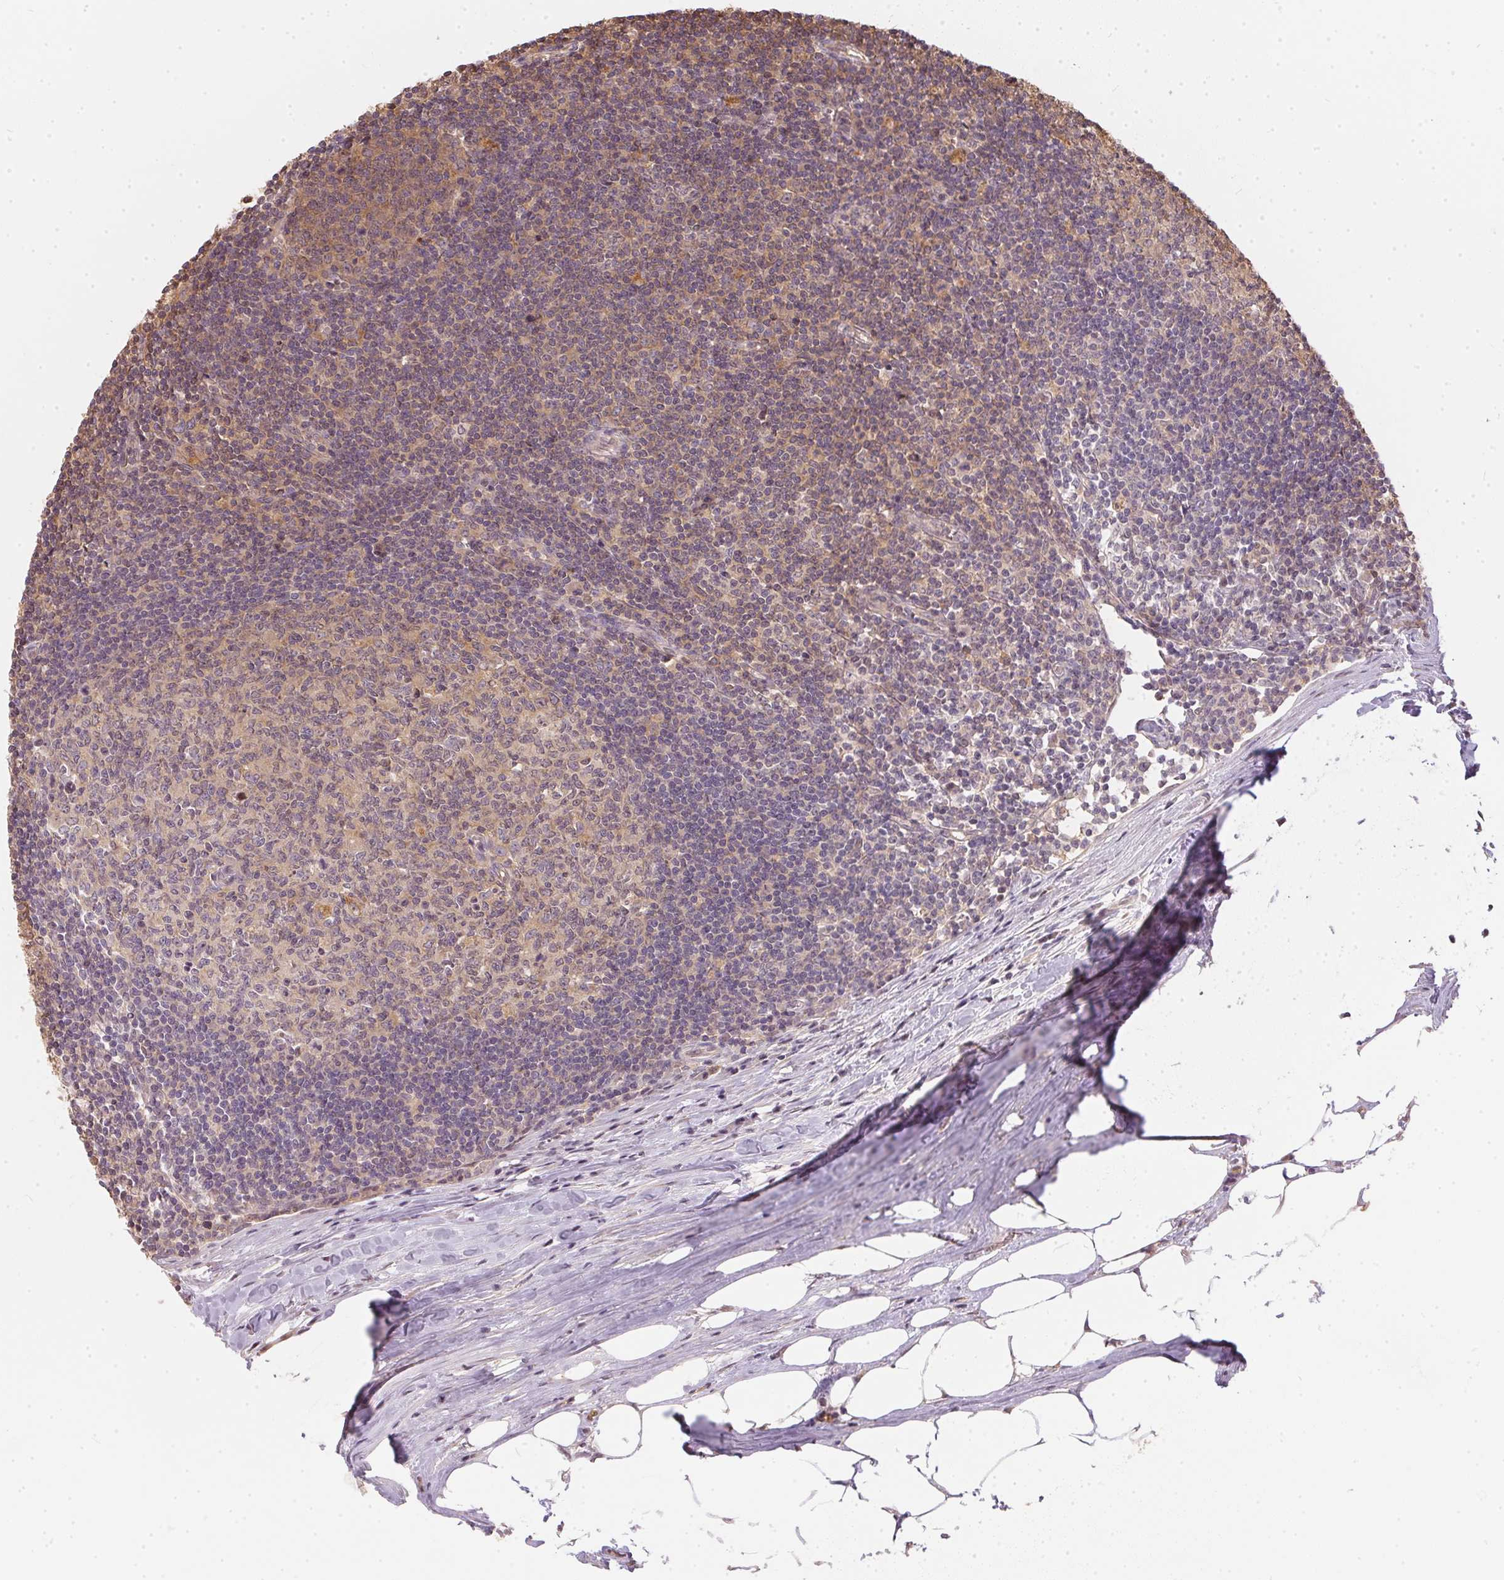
{"staining": {"intensity": "negative", "quantity": "none", "location": "none"}, "tissue": "lymph node", "cell_type": "Germinal center cells", "image_type": "normal", "snomed": [{"axis": "morphology", "description": "Normal tissue, NOS"}, {"axis": "topography", "description": "Lymph node"}], "caption": "IHC of benign lymph node reveals no positivity in germinal center cells. The staining is performed using DAB brown chromogen with nuclei counter-stained in using hematoxylin.", "gene": "BLMH", "patient": {"sex": "male", "age": 67}}